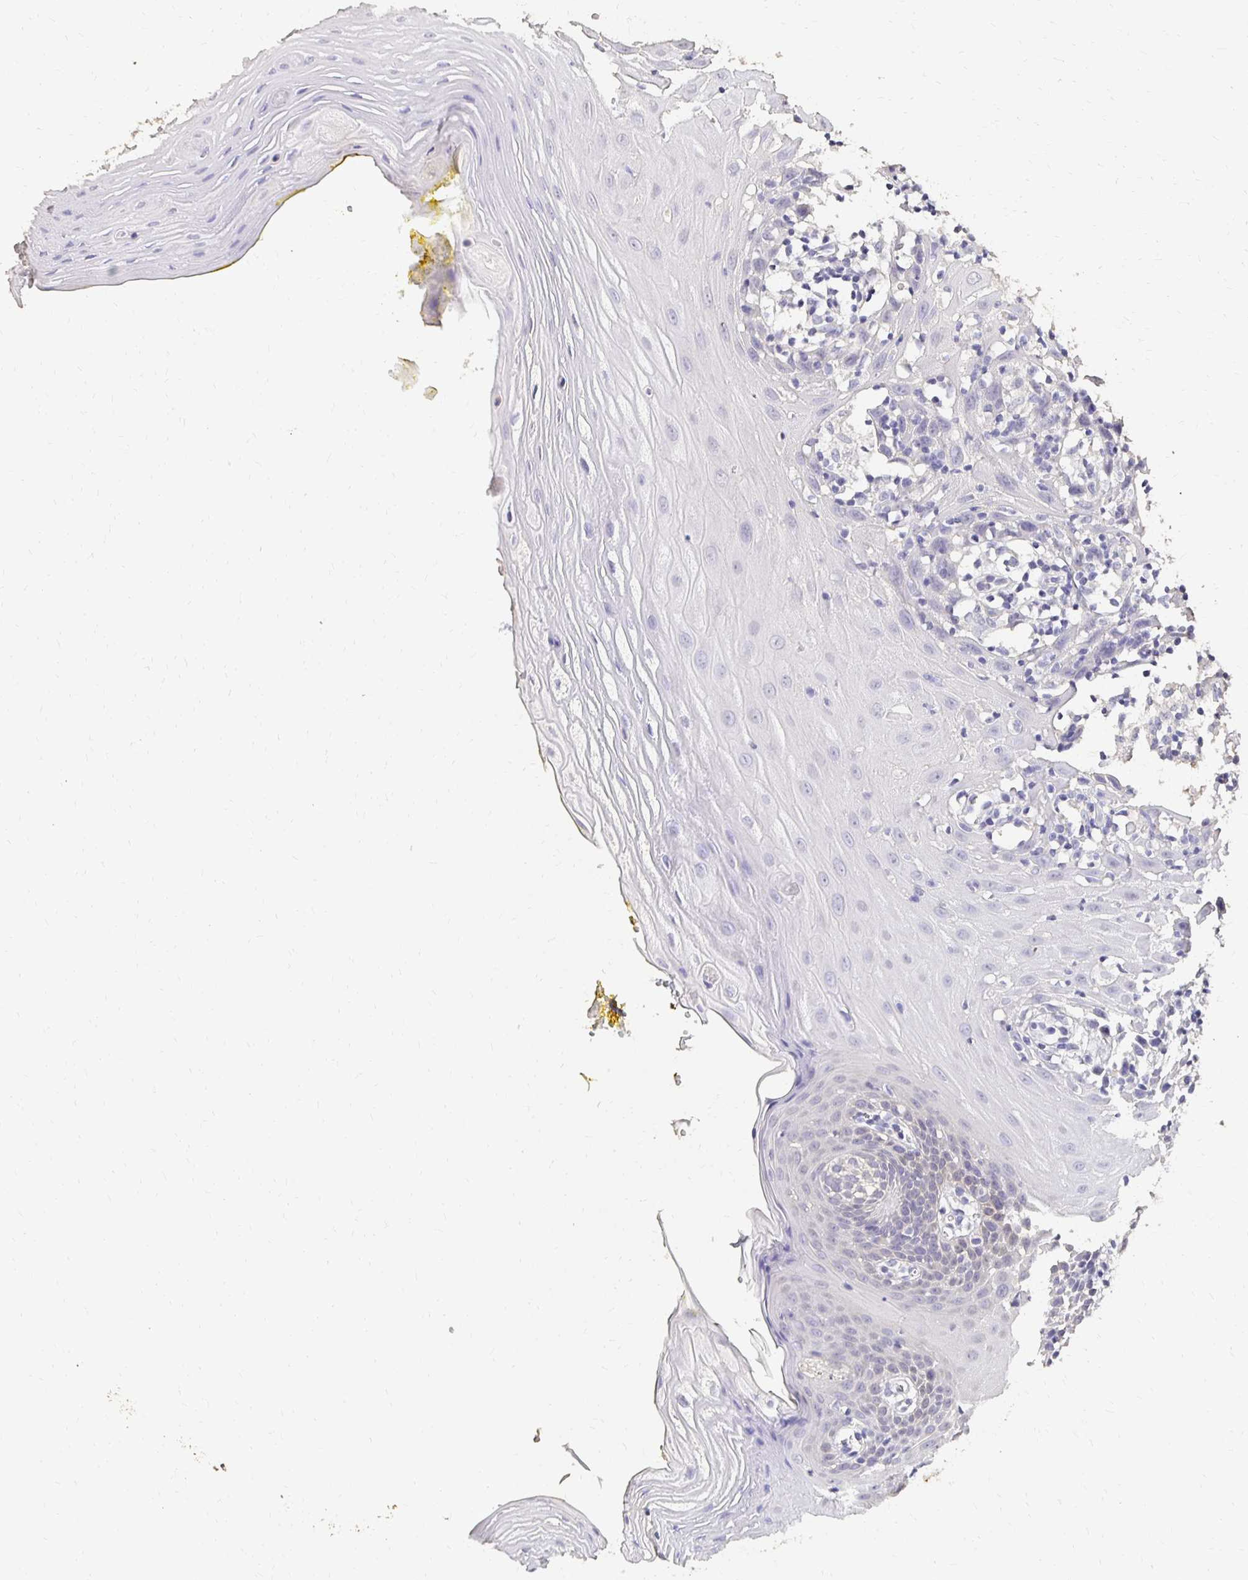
{"staining": {"intensity": "negative", "quantity": "none", "location": "none"}, "tissue": "oral mucosa", "cell_type": "Squamous epithelial cells", "image_type": "normal", "snomed": [{"axis": "morphology", "description": "Normal tissue, NOS"}, {"axis": "topography", "description": "Oral tissue"}], "caption": "Immunohistochemistry of benign oral mucosa exhibits no staining in squamous epithelial cells. (DAB IHC visualized using brightfield microscopy, high magnification).", "gene": "UGT1A6", "patient": {"sex": "female", "age": 81}}